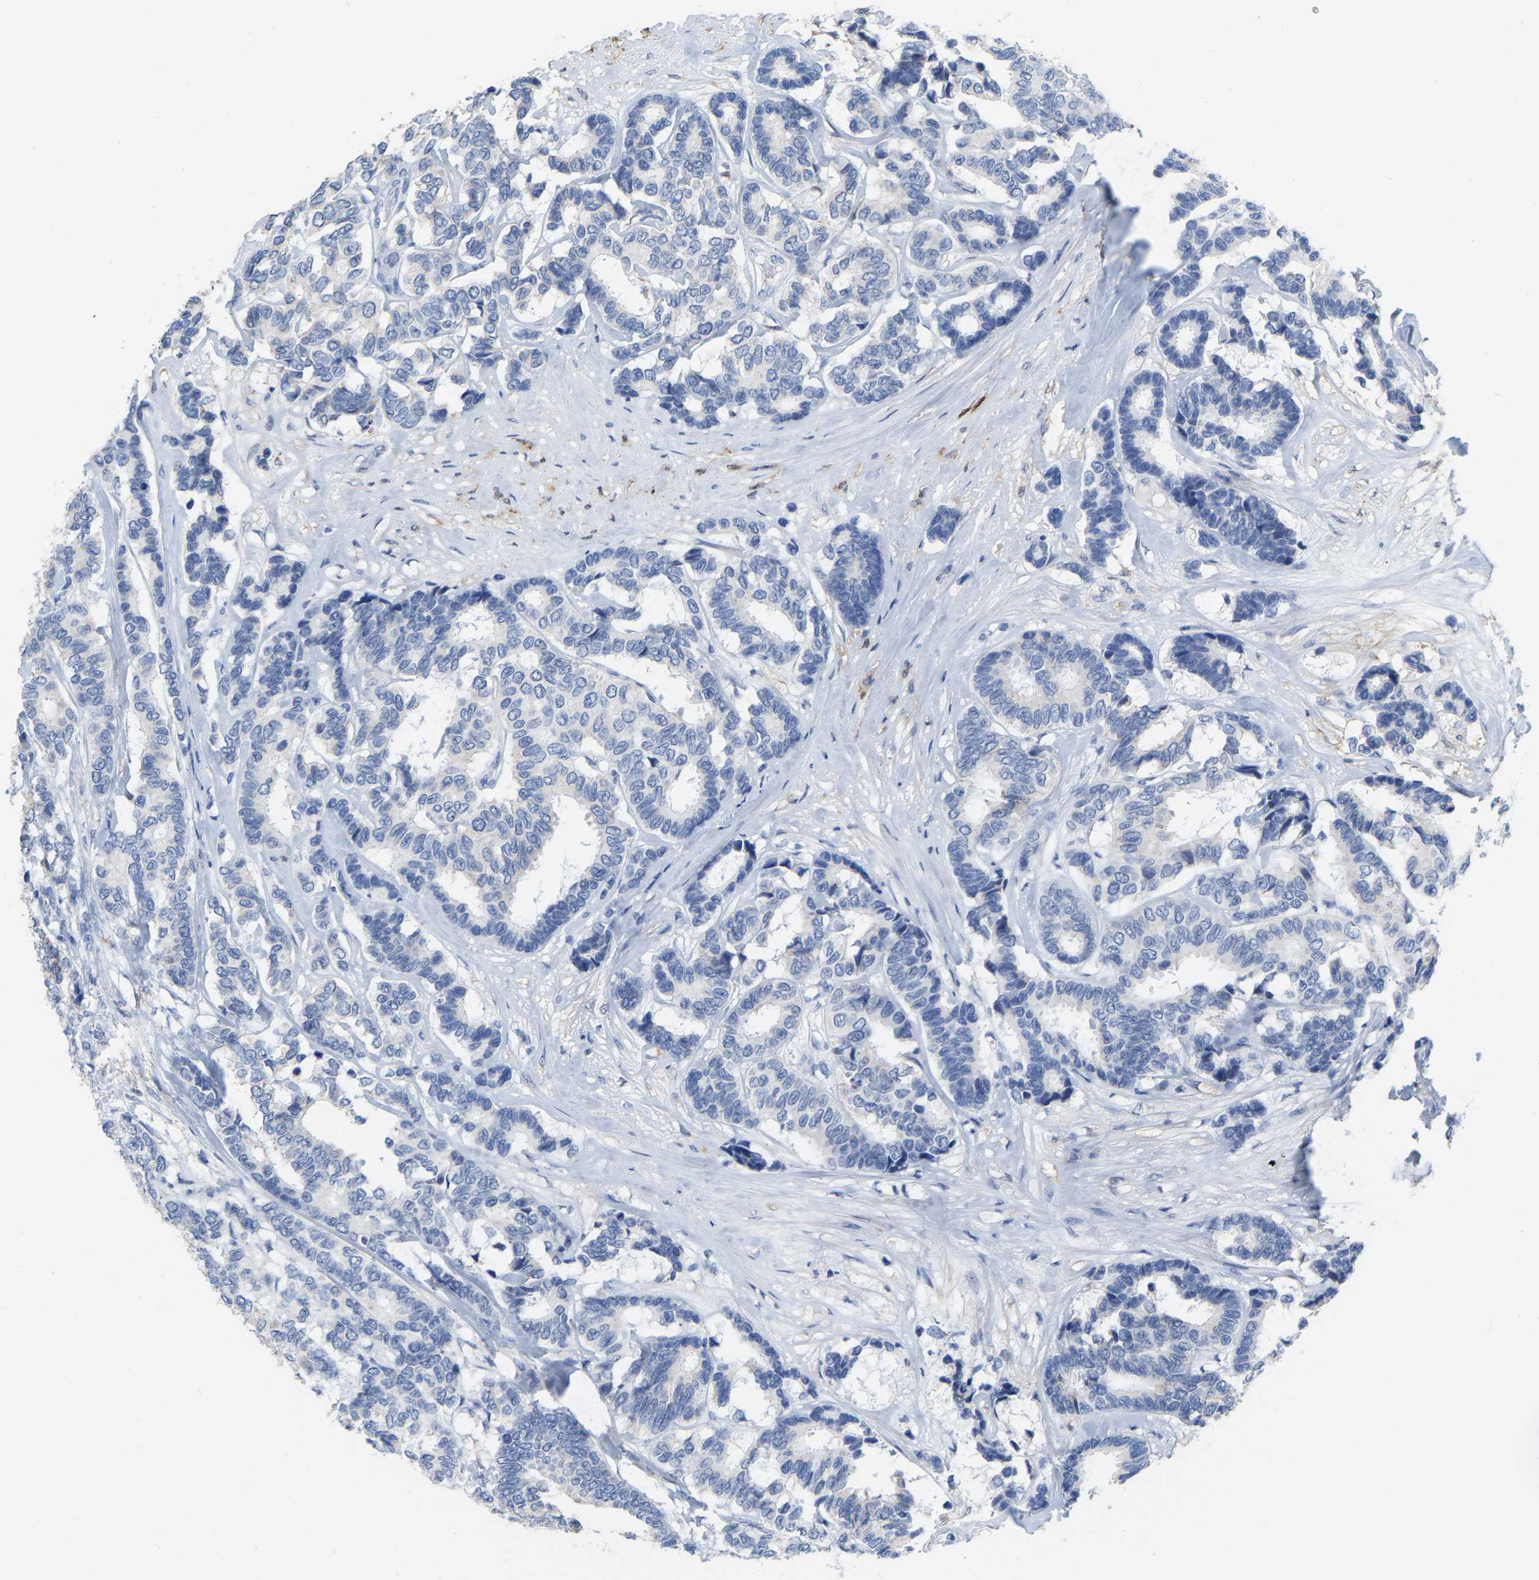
{"staining": {"intensity": "negative", "quantity": "none", "location": "none"}, "tissue": "breast cancer", "cell_type": "Tumor cells", "image_type": "cancer", "snomed": [{"axis": "morphology", "description": "Duct carcinoma"}, {"axis": "topography", "description": "Breast"}], "caption": "DAB (3,3'-diaminobenzidine) immunohistochemical staining of breast cancer shows no significant positivity in tumor cells.", "gene": "ULBP2", "patient": {"sex": "female", "age": 87}}